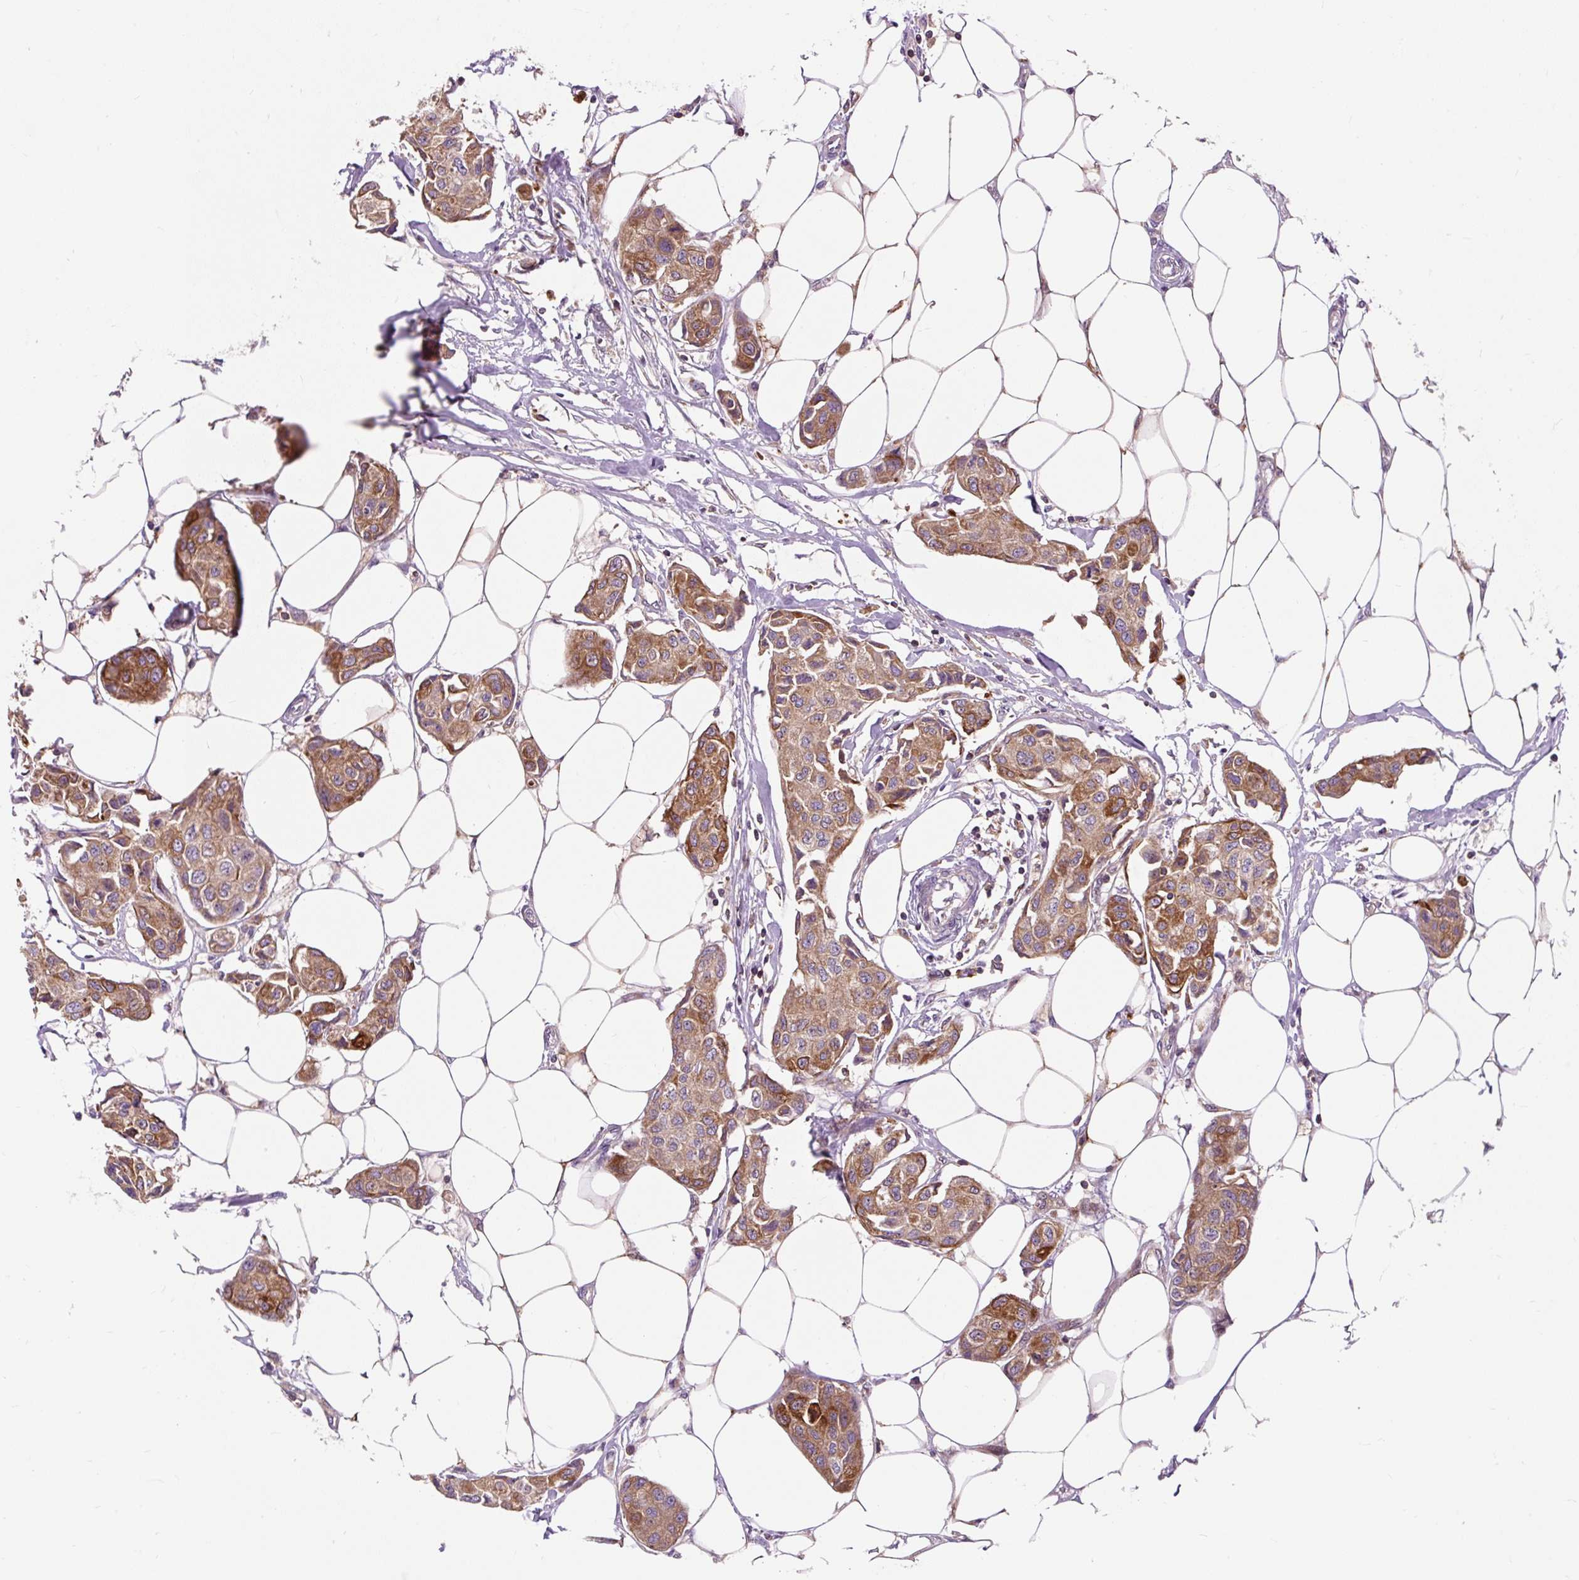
{"staining": {"intensity": "moderate", "quantity": ">75%", "location": "cytoplasmic/membranous"}, "tissue": "breast cancer", "cell_type": "Tumor cells", "image_type": "cancer", "snomed": [{"axis": "morphology", "description": "Duct carcinoma"}, {"axis": "topography", "description": "Breast"}, {"axis": "topography", "description": "Lymph node"}], "caption": "A brown stain highlights moderate cytoplasmic/membranous staining of a protein in breast cancer (infiltrating ductal carcinoma) tumor cells.", "gene": "PCDHGB3", "patient": {"sex": "female", "age": 80}}